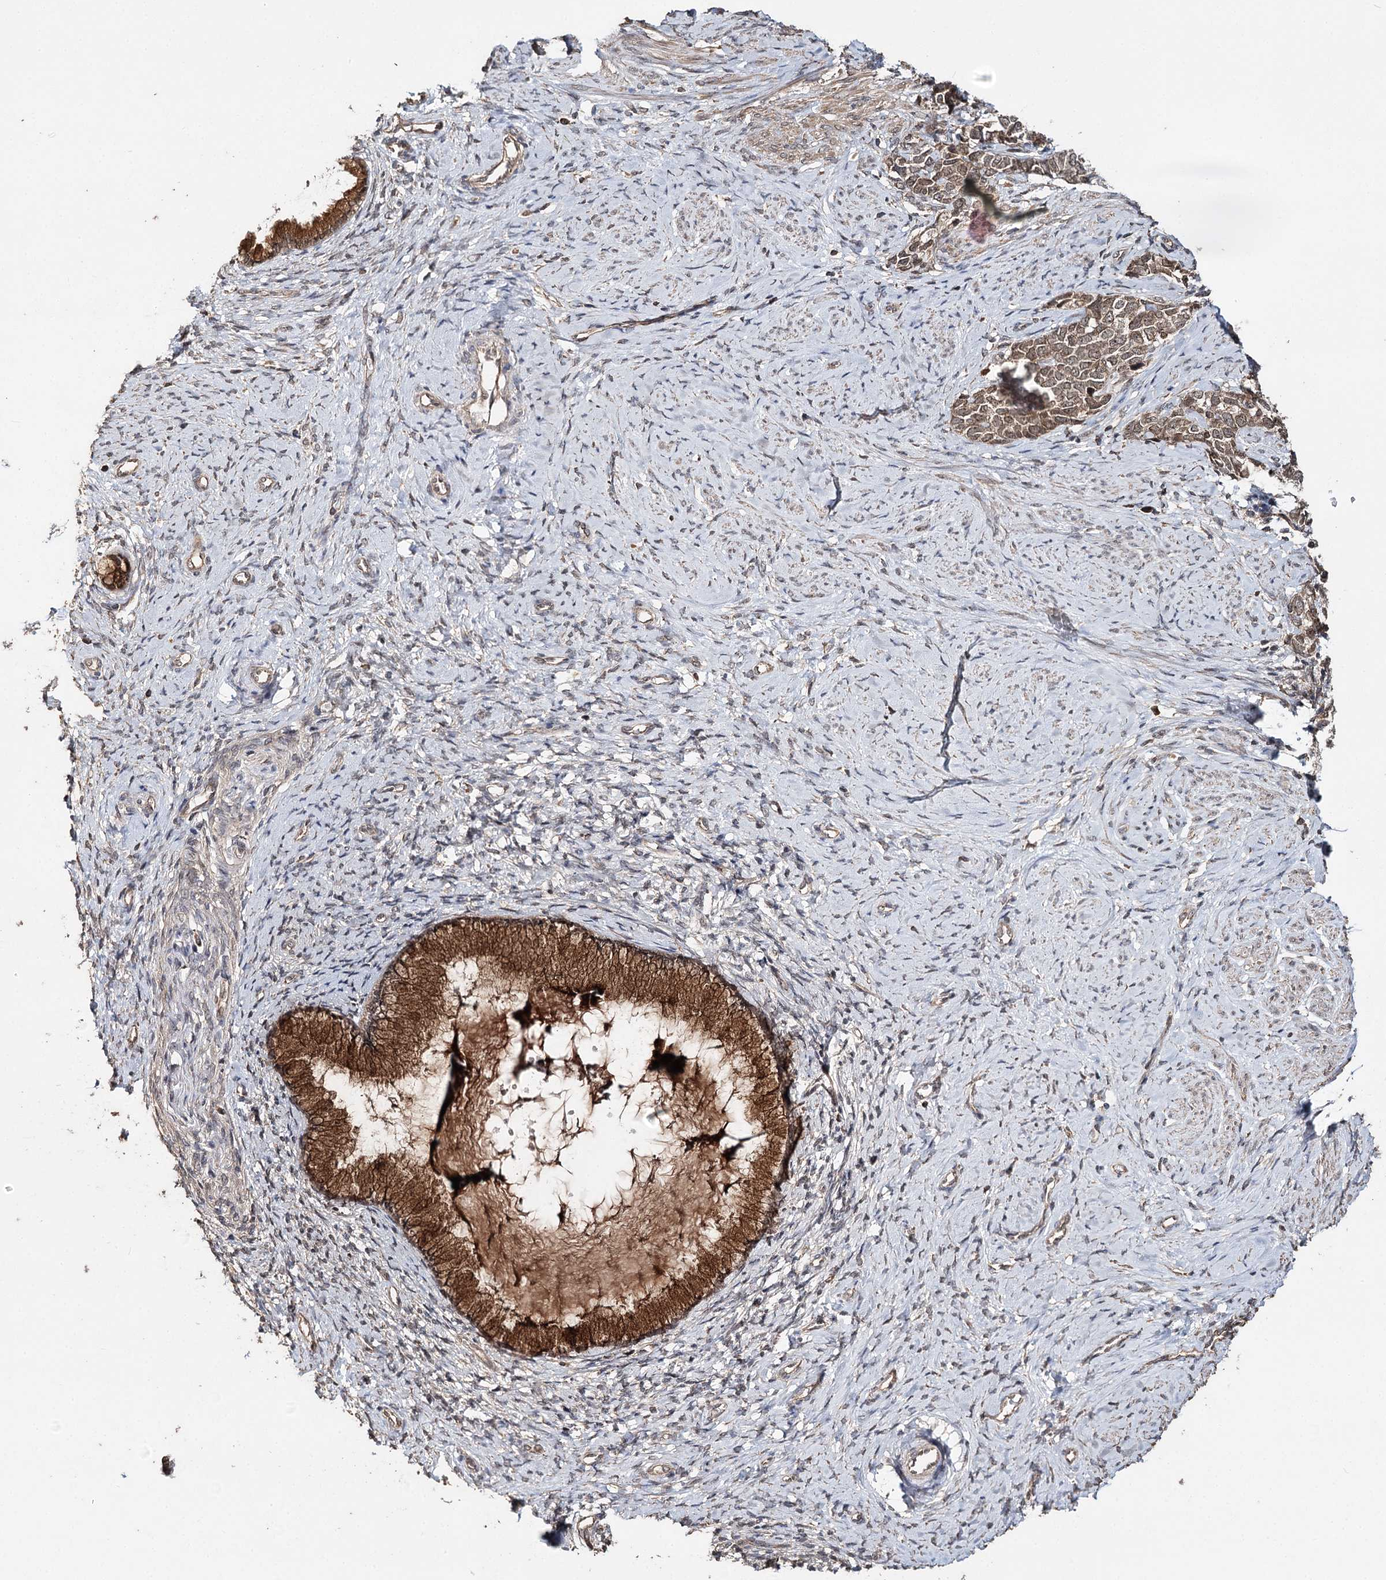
{"staining": {"intensity": "moderate", "quantity": ">75%", "location": "cytoplasmic/membranous,nuclear"}, "tissue": "cervical cancer", "cell_type": "Tumor cells", "image_type": "cancer", "snomed": [{"axis": "morphology", "description": "Squamous cell carcinoma, NOS"}, {"axis": "topography", "description": "Cervix"}], "caption": "Cervical squamous cell carcinoma stained for a protein exhibits moderate cytoplasmic/membranous and nuclear positivity in tumor cells.", "gene": "NOPCHAP1", "patient": {"sex": "female", "age": 63}}